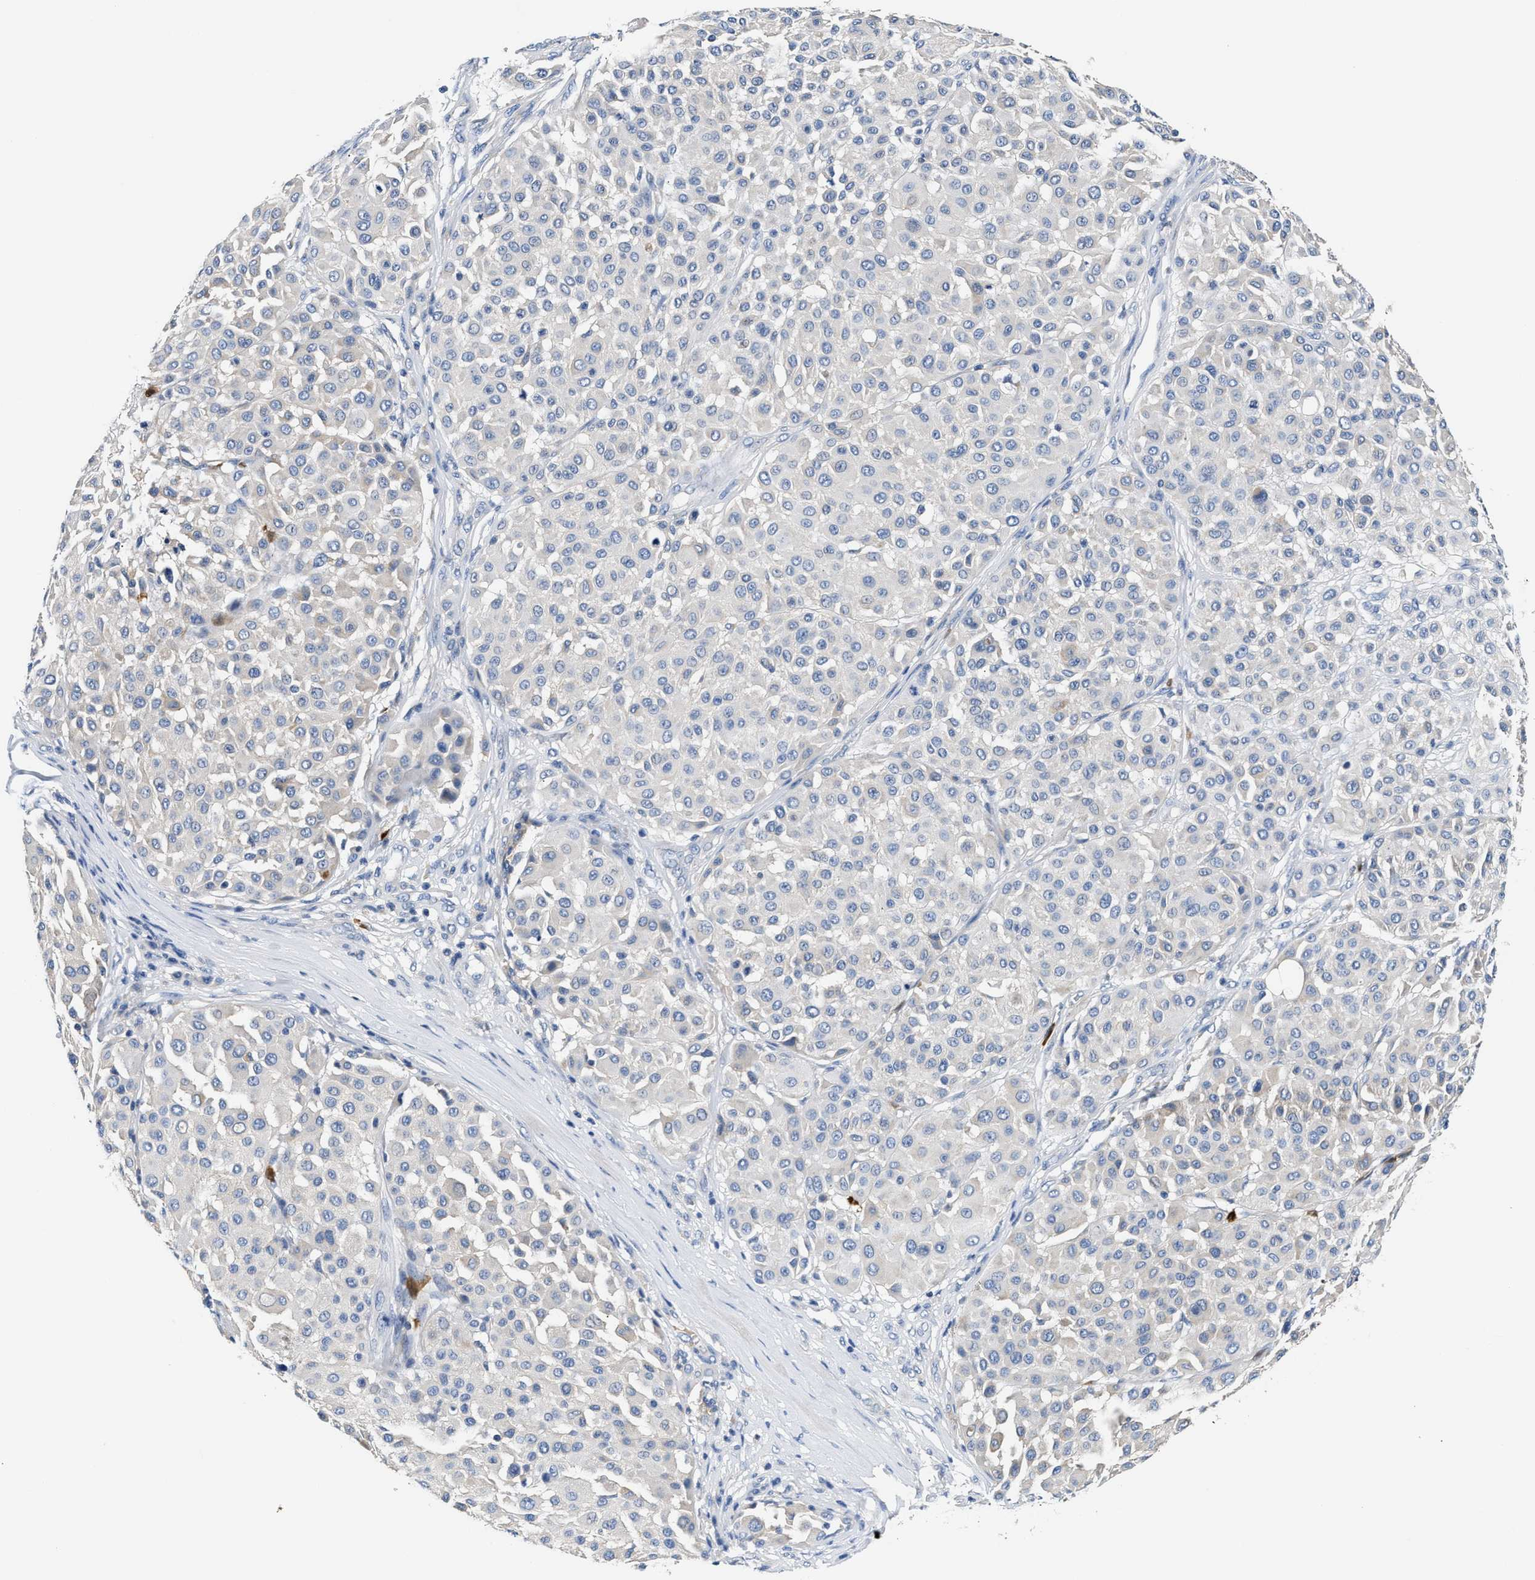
{"staining": {"intensity": "negative", "quantity": "none", "location": "none"}, "tissue": "melanoma", "cell_type": "Tumor cells", "image_type": "cancer", "snomed": [{"axis": "morphology", "description": "Malignant melanoma, Metastatic site"}, {"axis": "topography", "description": "Soft tissue"}], "caption": "Photomicrograph shows no significant protein positivity in tumor cells of melanoma.", "gene": "TUT7", "patient": {"sex": "male", "age": 41}}